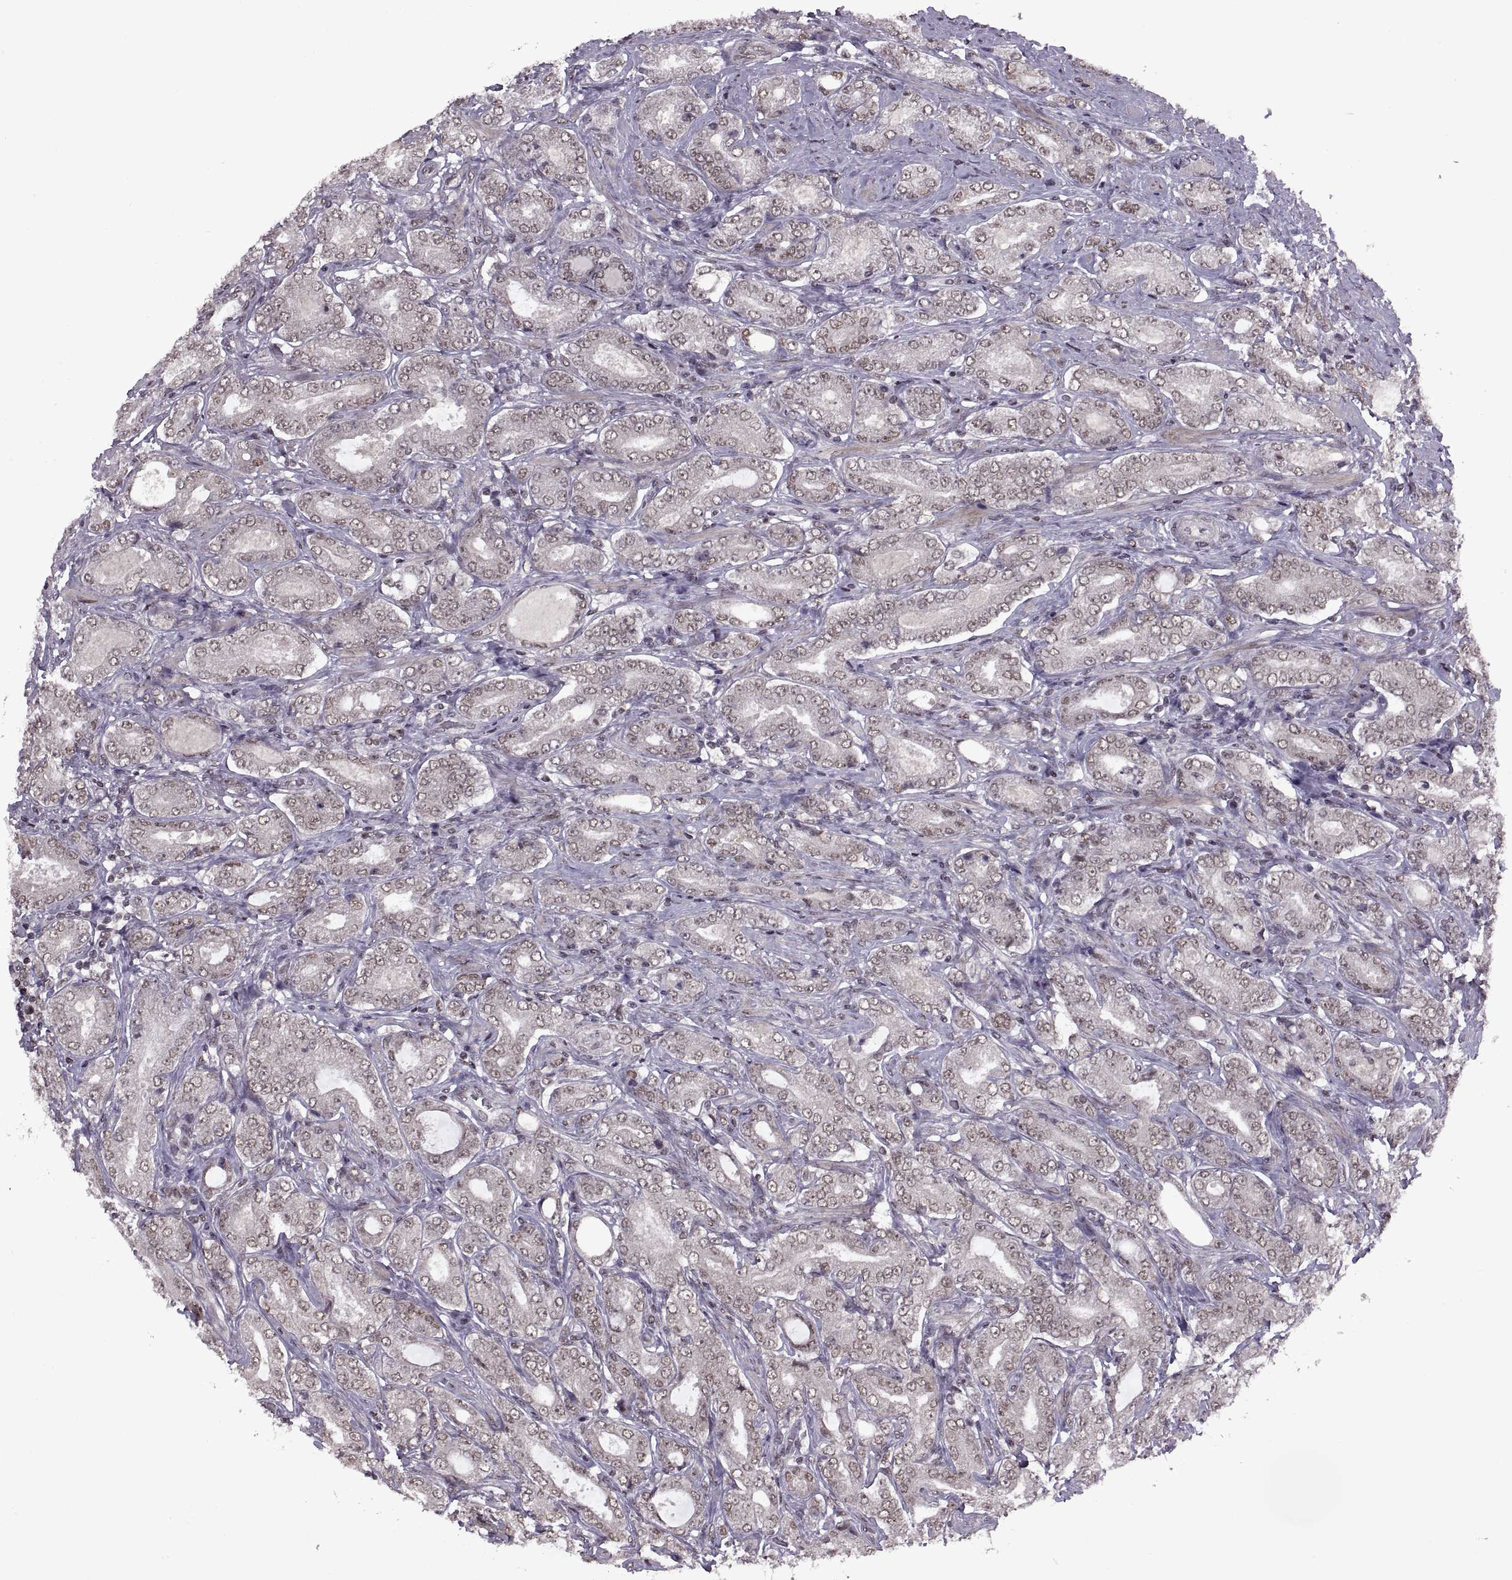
{"staining": {"intensity": "weak", "quantity": ">75%", "location": "nuclear"}, "tissue": "prostate cancer", "cell_type": "Tumor cells", "image_type": "cancer", "snomed": [{"axis": "morphology", "description": "Adenocarcinoma, NOS"}, {"axis": "topography", "description": "Prostate"}], "caption": "Immunohistochemical staining of human prostate adenocarcinoma shows low levels of weak nuclear staining in about >75% of tumor cells.", "gene": "MT1E", "patient": {"sex": "male", "age": 64}}